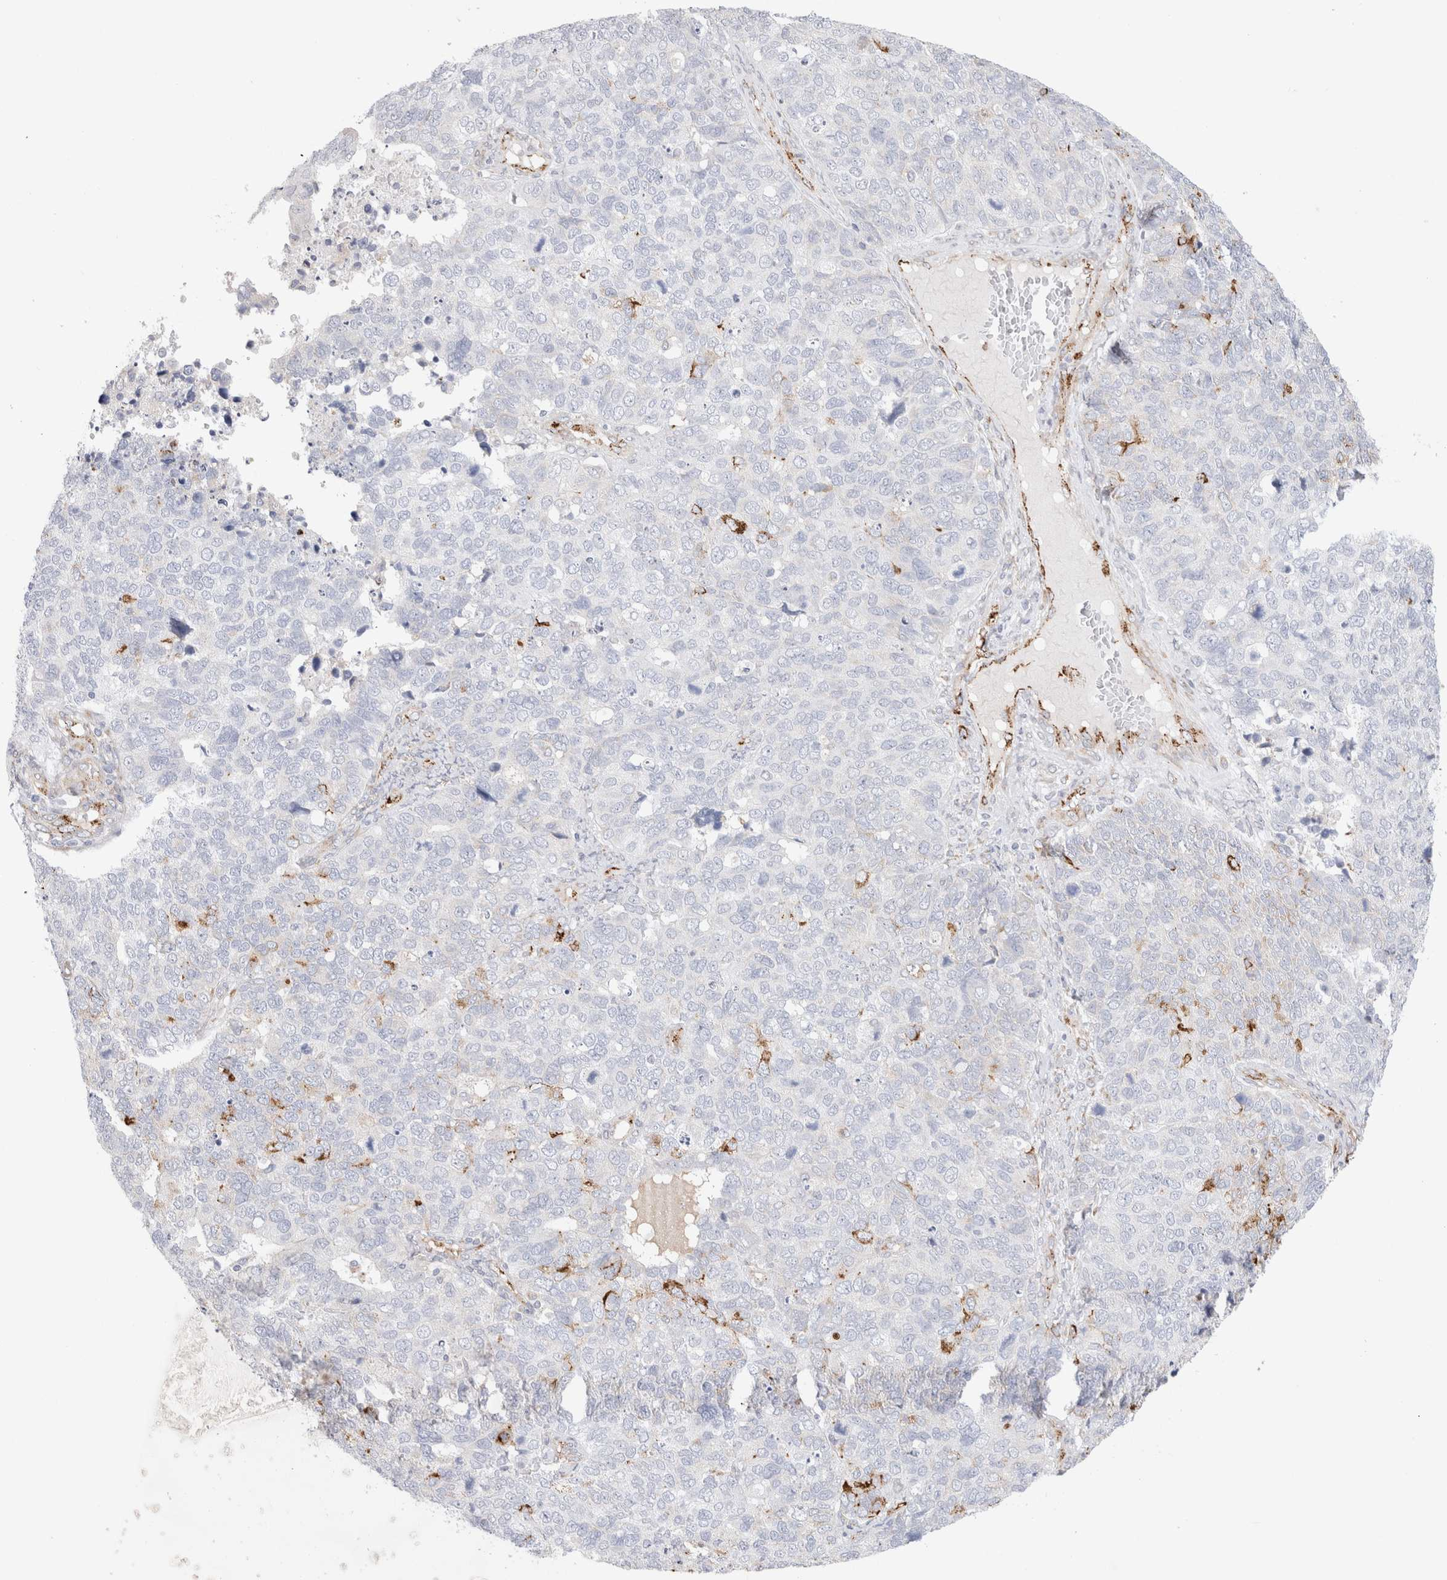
{"staining": {"intensity": "negative", "quantity": "none", "location": "none"}, "tissue": "cervical cancer", "cell_type": "Tumor cells", "image_type": "cancer", "snomed": [{"axis": "morphology", "description": "Squamous cell carcinoma, NOS"}, {"axis": "topography", "description": "Cervix"}], "caption": "This is an immunohistochemistry image of squamous cell carcinoma (cervical). There is no staining in tumor cells.", "gene": "CNPY4", "patient": {"sex": "female", "age": 63}}